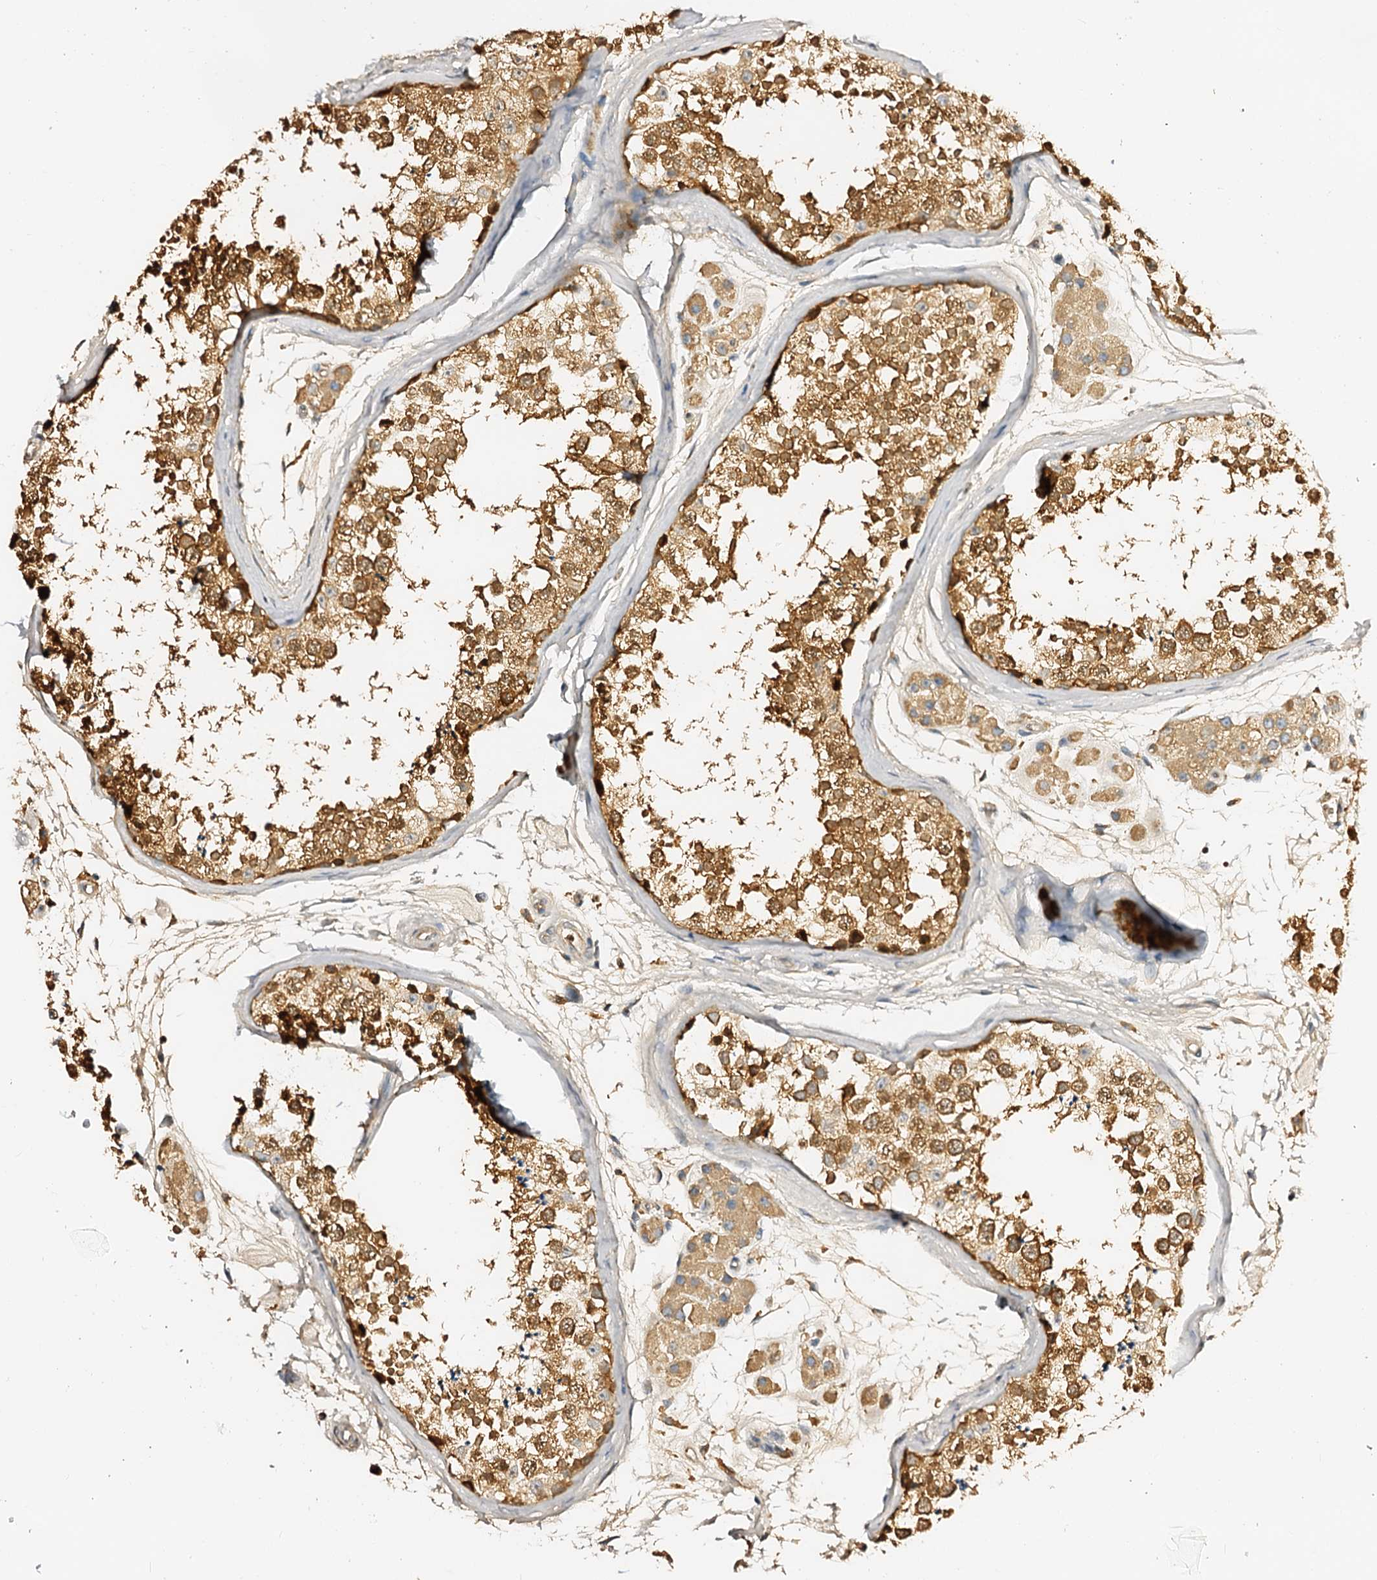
{"staining": {"intensity": "strong", "quantity": ">75%", "location": "cytoplasmic/membranous"}, "tissue": "testis", "cell_type": "Cells in seminiferous ducts", "image_type": "normal", "snomed": [{"axis": "morphology", "description": "Normal tissue, NOS"}, {"axis": "topography", "description": "Testis"}], "caption": "A brown stain labels strong cytoplasmic/membranous positivity of a protein in cells in seminiferous ducts of benign human testis. The staining is performed using DAB brown chromogen to label protein expression. The nuclei are counter-stained blue using hematoxylin.", "gene": "CSKMT", "patient": {"sex": "male", "age": 56}}